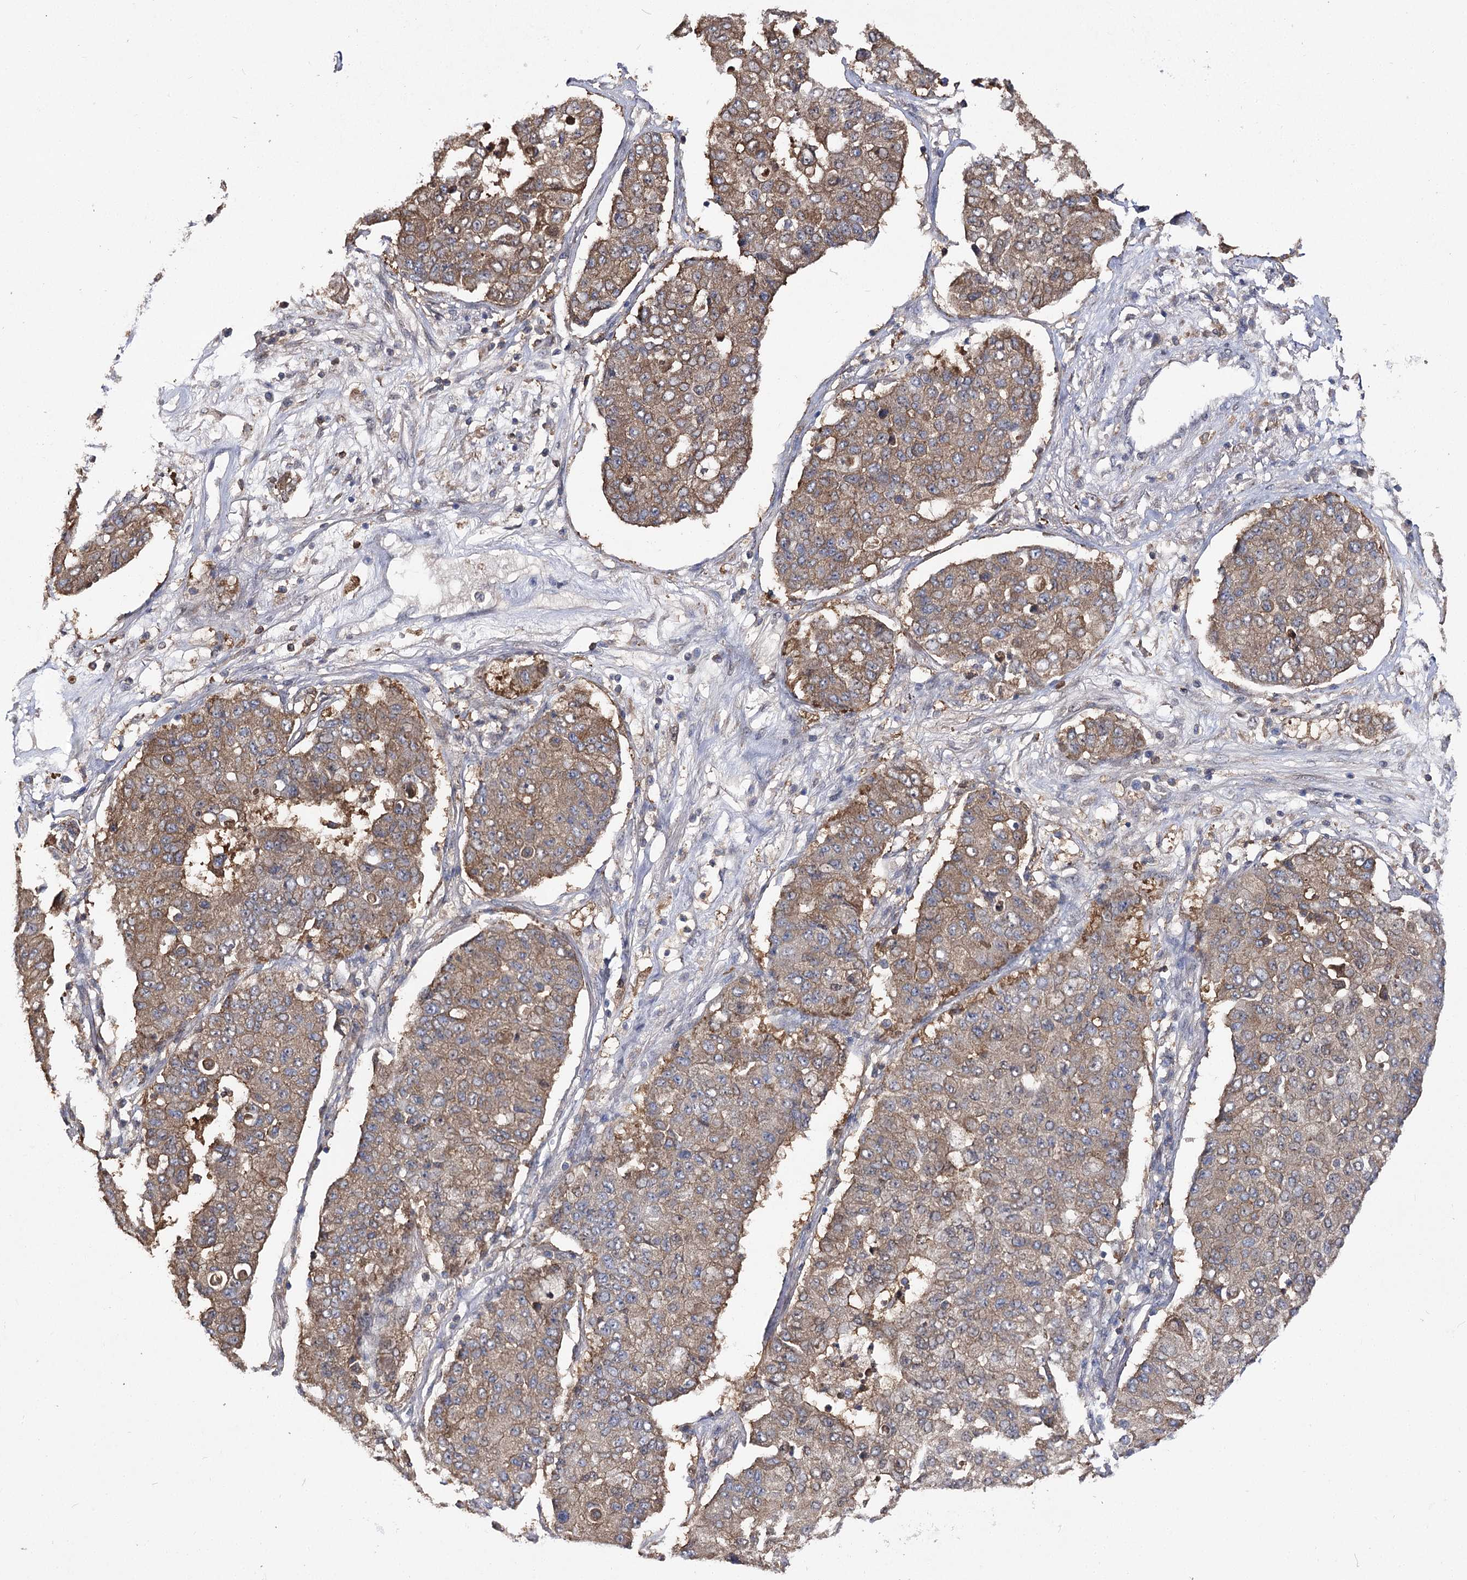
{"staining": {"intensity": "moderate", "quantity": ">75%", "location": "cytoplasmic/membranous"}, "tissue": "lung cancer", "cell_type": "Tumor cells", "image_type": "cancer", "snomed": [{"axis": "morphology", "description": "Squamous cell carcinoma, NOS"}, {"axis": "topography", "description": "Lung"}], "caption": "There is medium levels of moderate cytoplasmic/membranous expression in tumor cells of lung squamous cell carcinoma, as demonstrated by immunohistochemical staining (brown color).", "gene": "UGP2", "patient": {"sex": "male", "age": 74}}